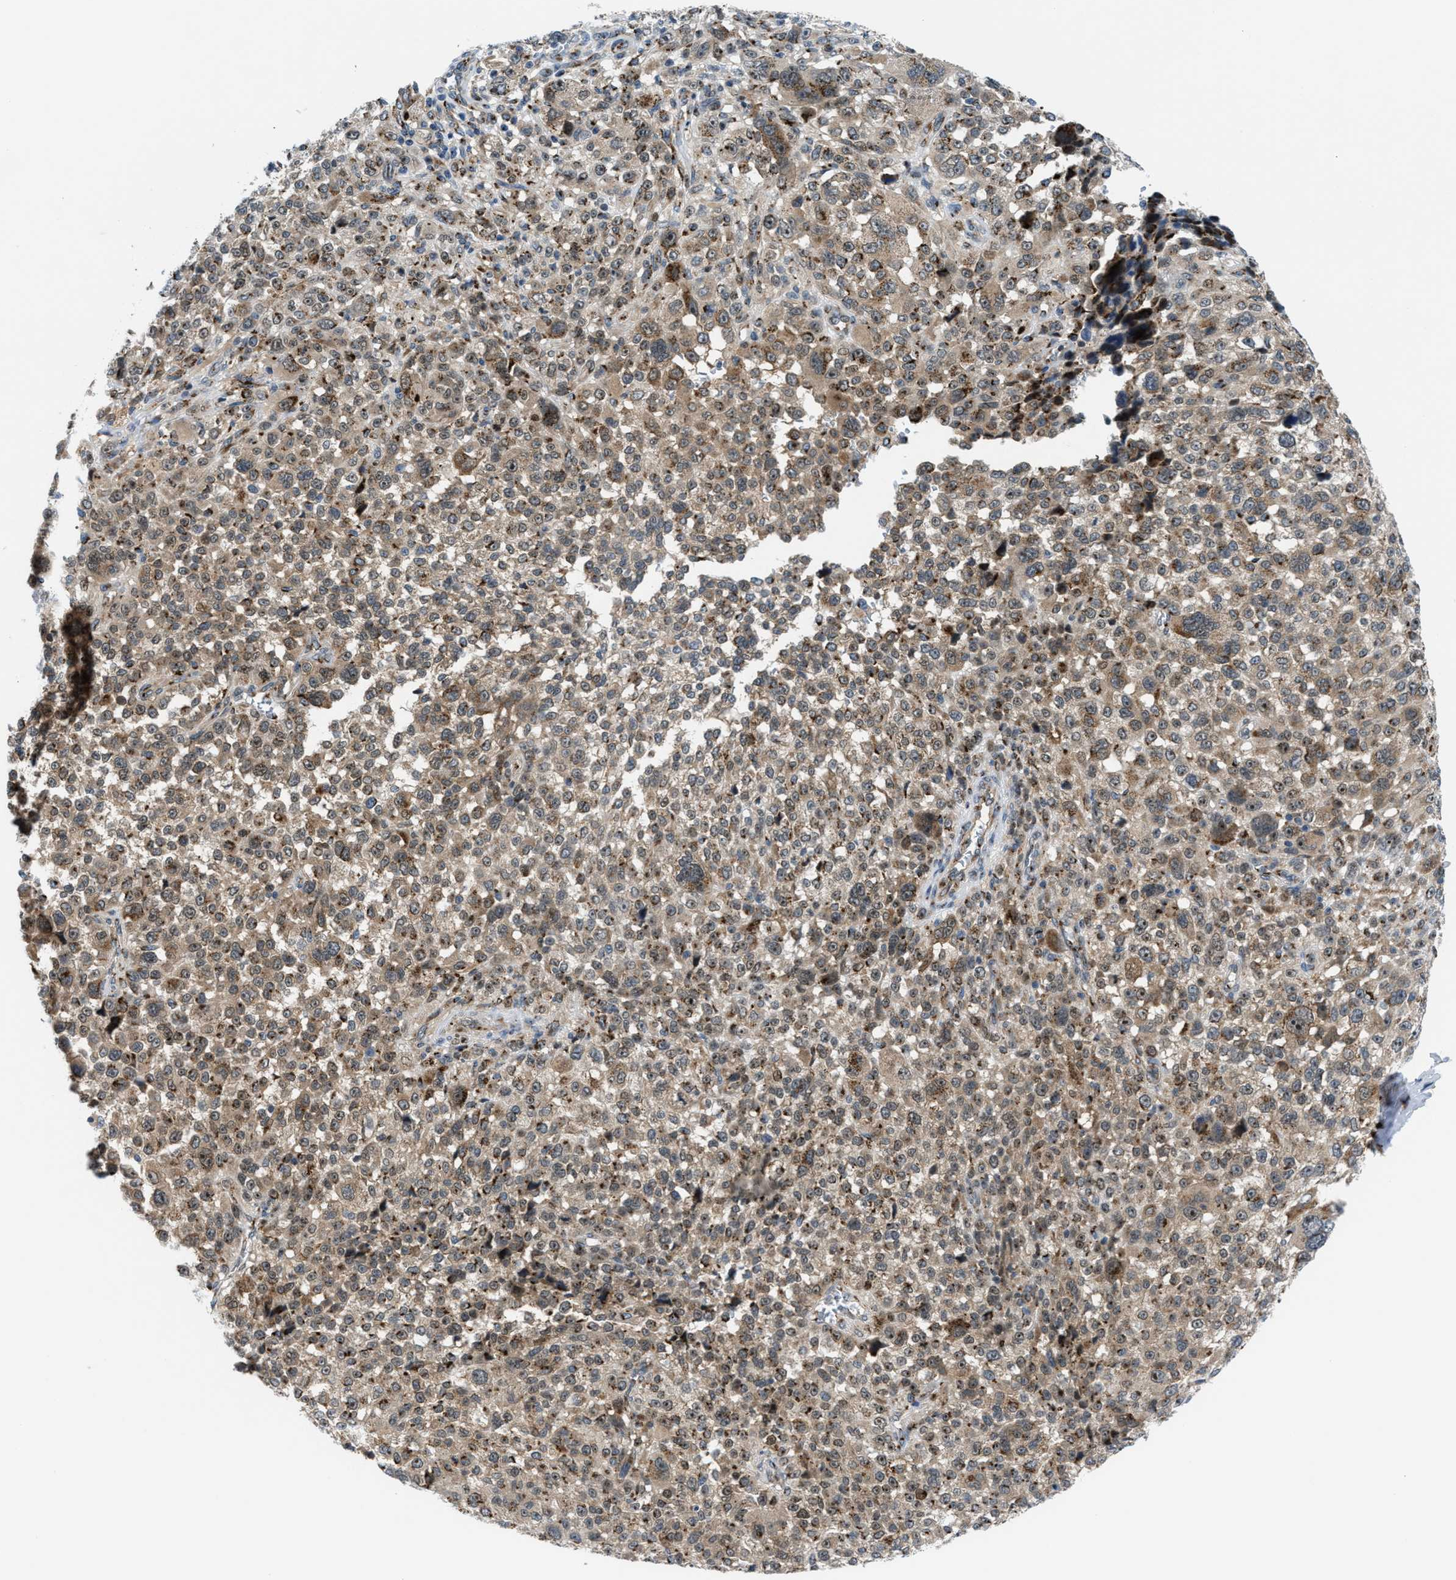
{"staining": {"intensity": "moderate", "quantity": ">75%", "location": "cytoplasmic/membranous"}, "tissue": "melanoma", "cell_type": "Tumor cells", "image_type": "cancer", "snomed": [{"axis": "morphology", "description": "Malignant melanoma, NOS"}, {"axis": "topography", "description": "Skin"}], "caption": "IHC image of neoplastic tissue: melanoma stained using immunohistochemistry exhibits medium levels of moderate protein expression localized specifically in the cytoplasmic/membranous of tumor cells, appearing as a cytoplasmic/membranous brown color.", "gene": "SLC38A10", "patient": {"sex": "female", "age": 55}}